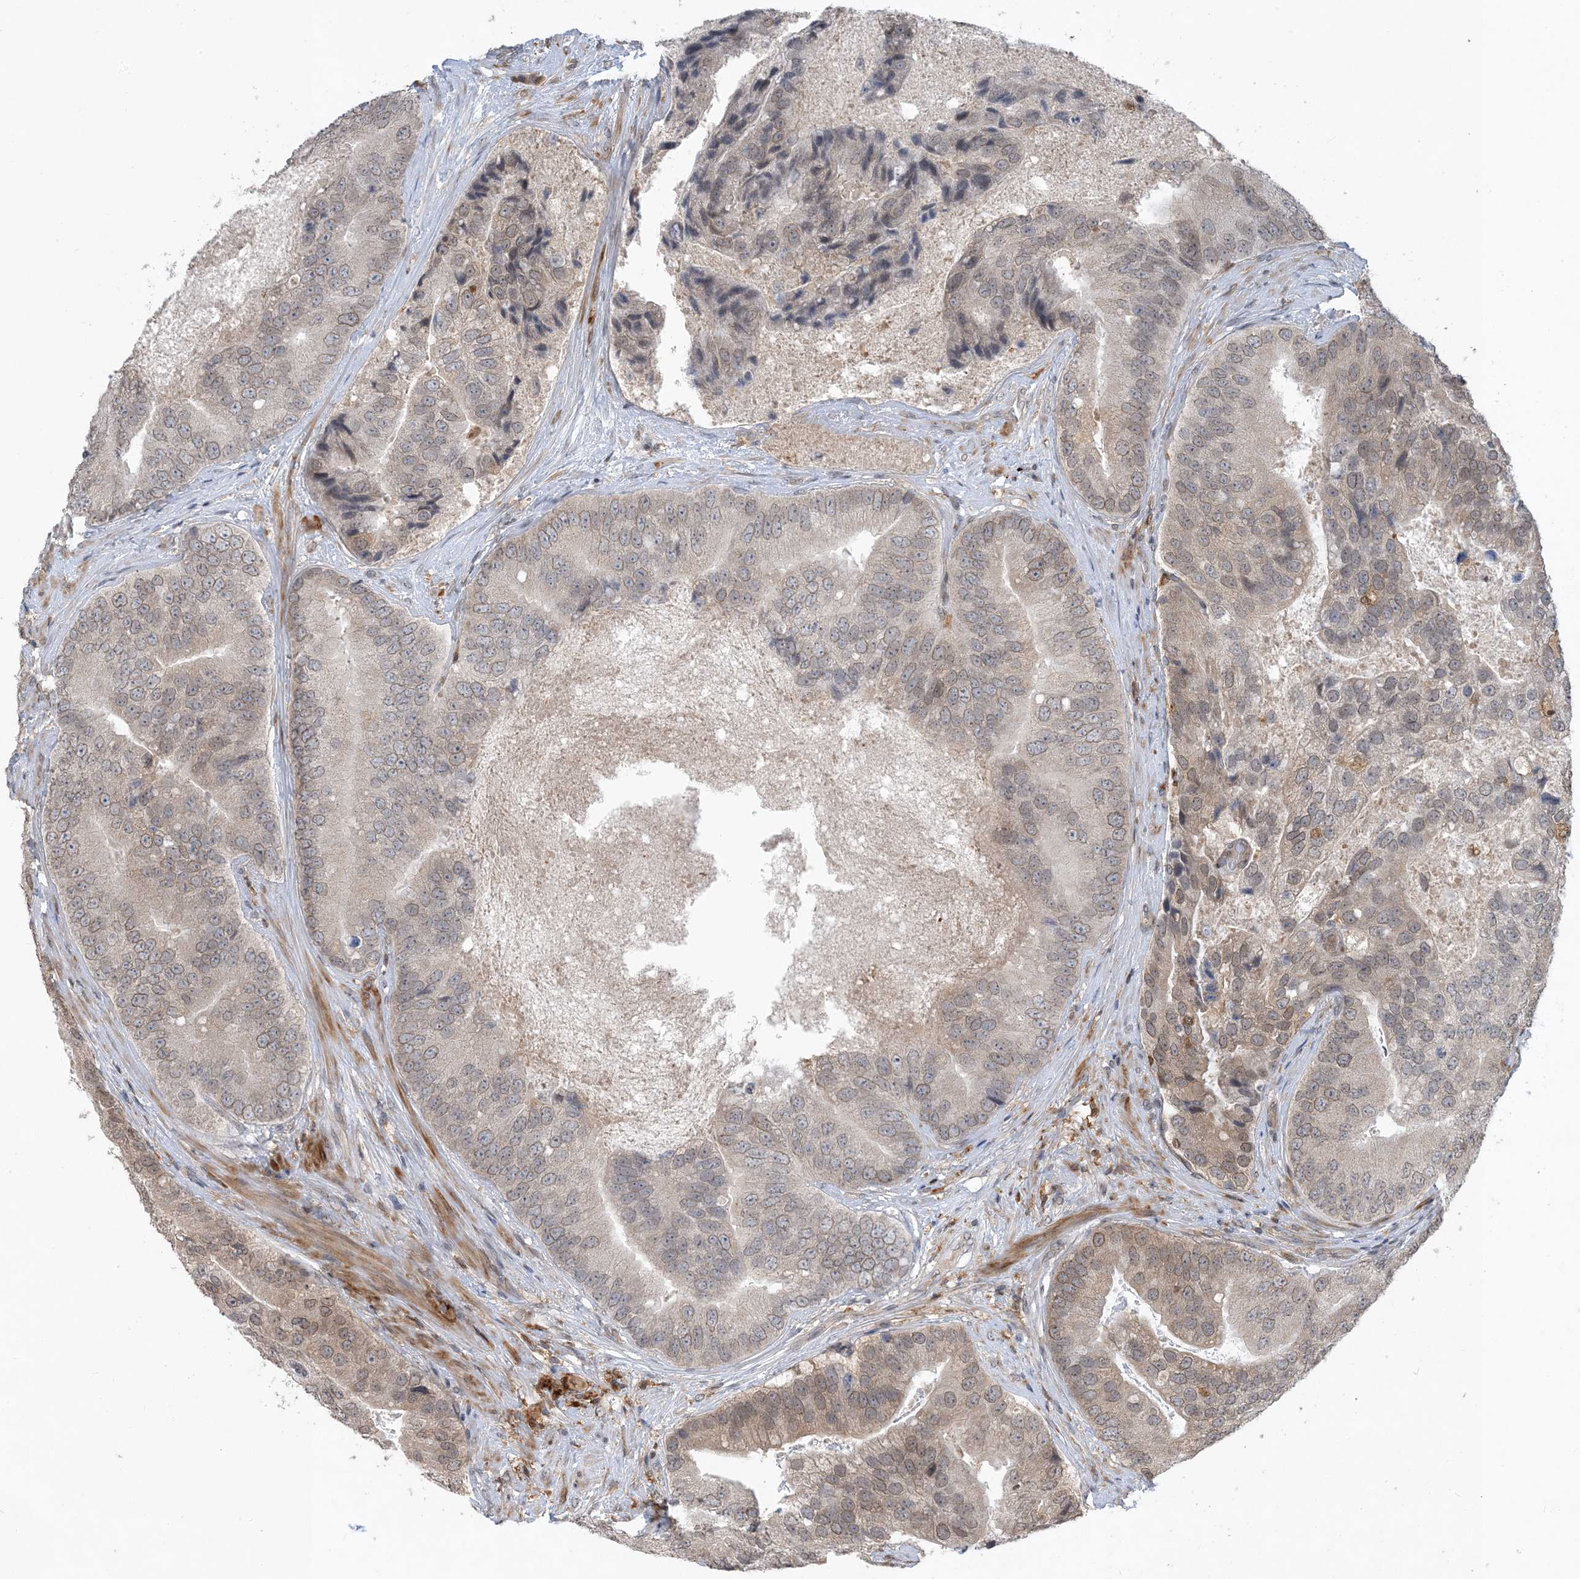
{"staining": {"intensity": "weak", "quantity": "25%-75%", "location": "cytoplasmic/membranous,nuclear"}, "tissue": "prostate cancer", "cell_type": "Tumor cells", "image_type": "cancer", "snomed": [{"axis": "morphology", "description": "Adenocarcinoma, High grade"}, {"axis": "topography", "description": "Prostate"}], "caption": "The image demonstrates staining of prostate cancer (high-grade adenocarcinoma), revealing weak cytoplasmic/membranous and nuclear protein expression (brown color) within tumor cells.", "gene": "NAGK", "patient": {"sex": "male", "age": 70}}